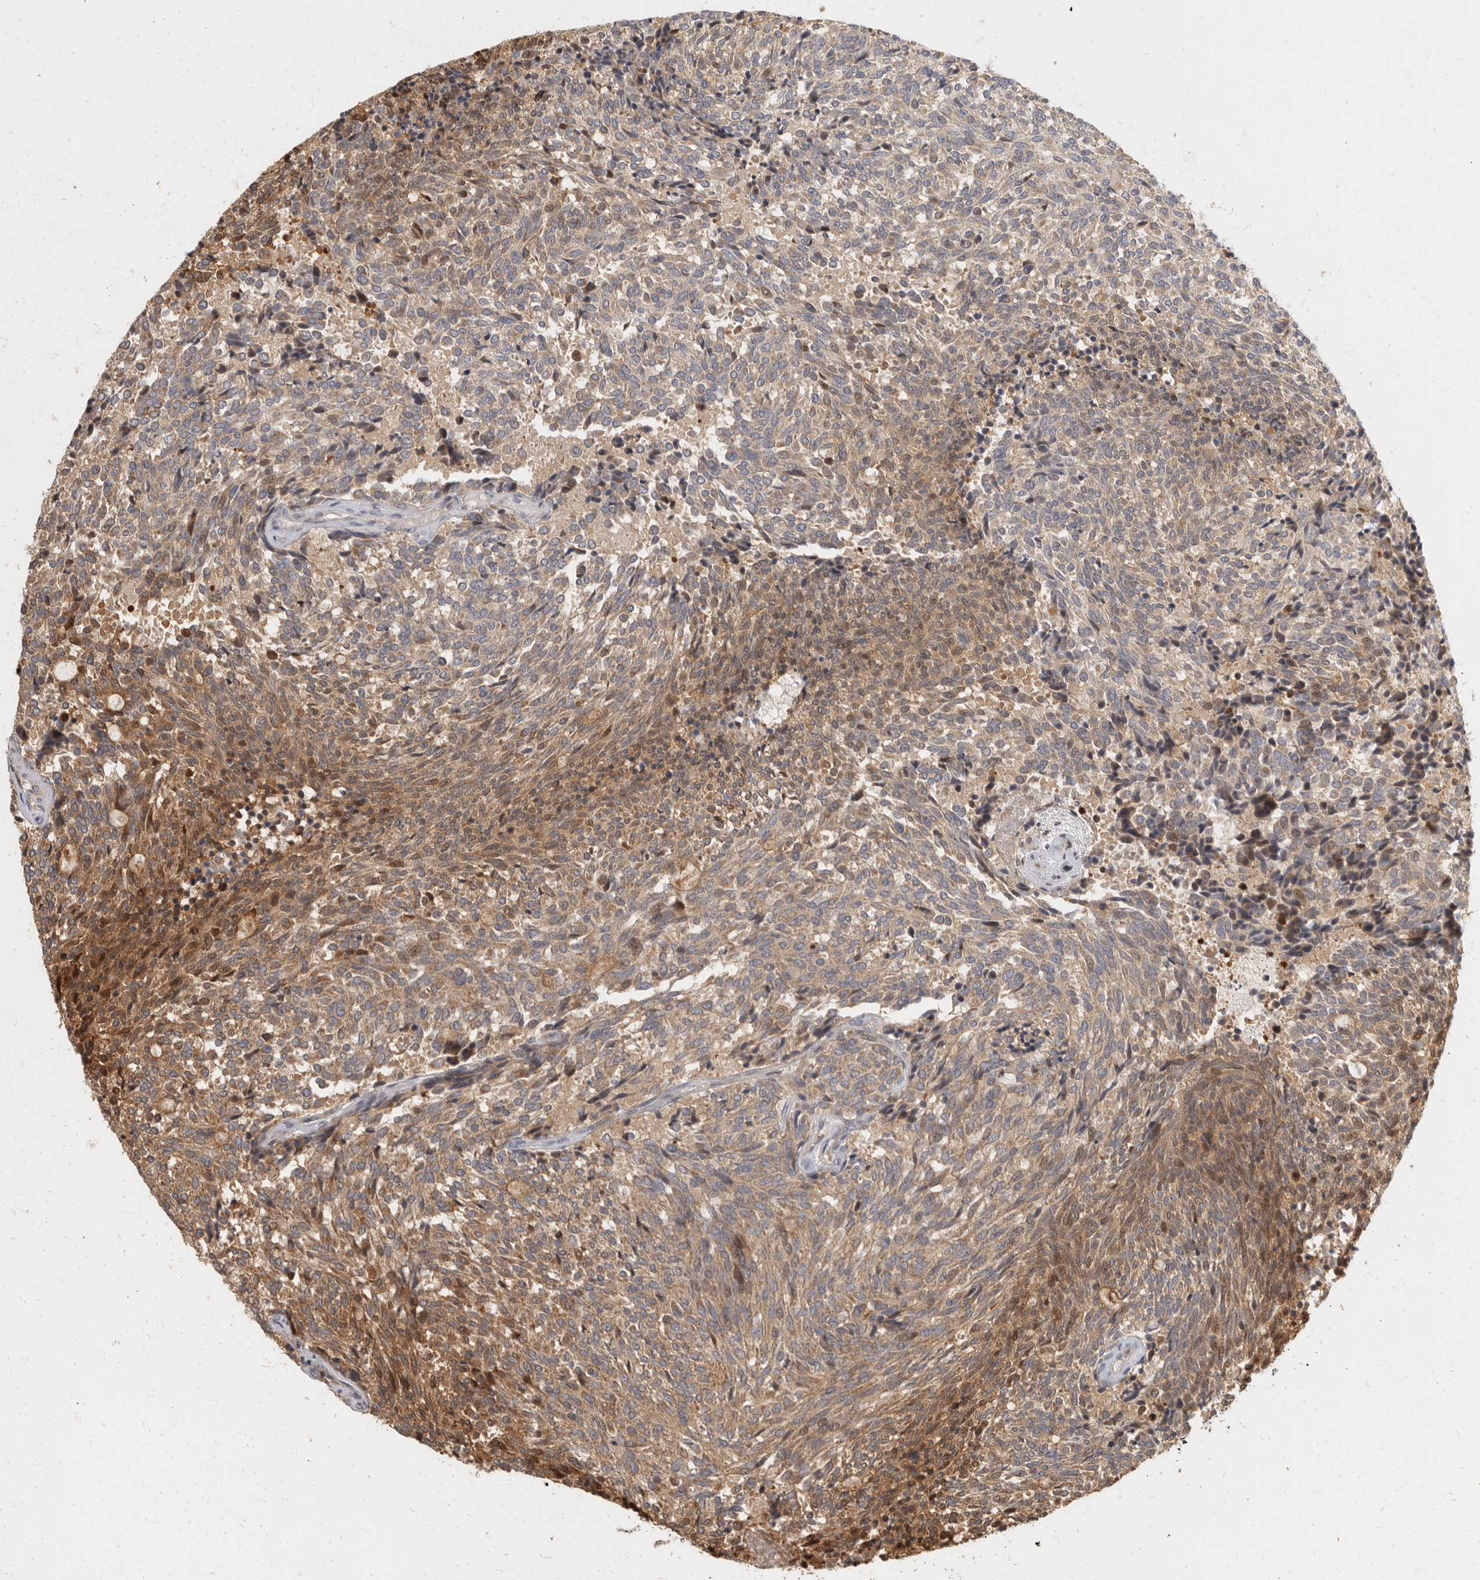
{"staining": {"intensity": "moderate", "quantity": ">75%", "location": "cytoplasmic/membranous"}, "tissue": "carcinoid", "cell_type": "Tumor cells", "image_type": "cancer", "snomed": [{"axis": "morphology", "description": "Carcinoid, malignant, NOS"}, {"axis": "topography", "description": "Pancreas"}], "caption": "Protein staining of carcinoid tissue demonstrates moderate cytoplasmic/membranous positivity in about >75% of tumor cells. (Brightfield microscopy of DAB IHC at high magnification).", "gene": "SWT1", "patient": {"sex": "female", "age": 54}}